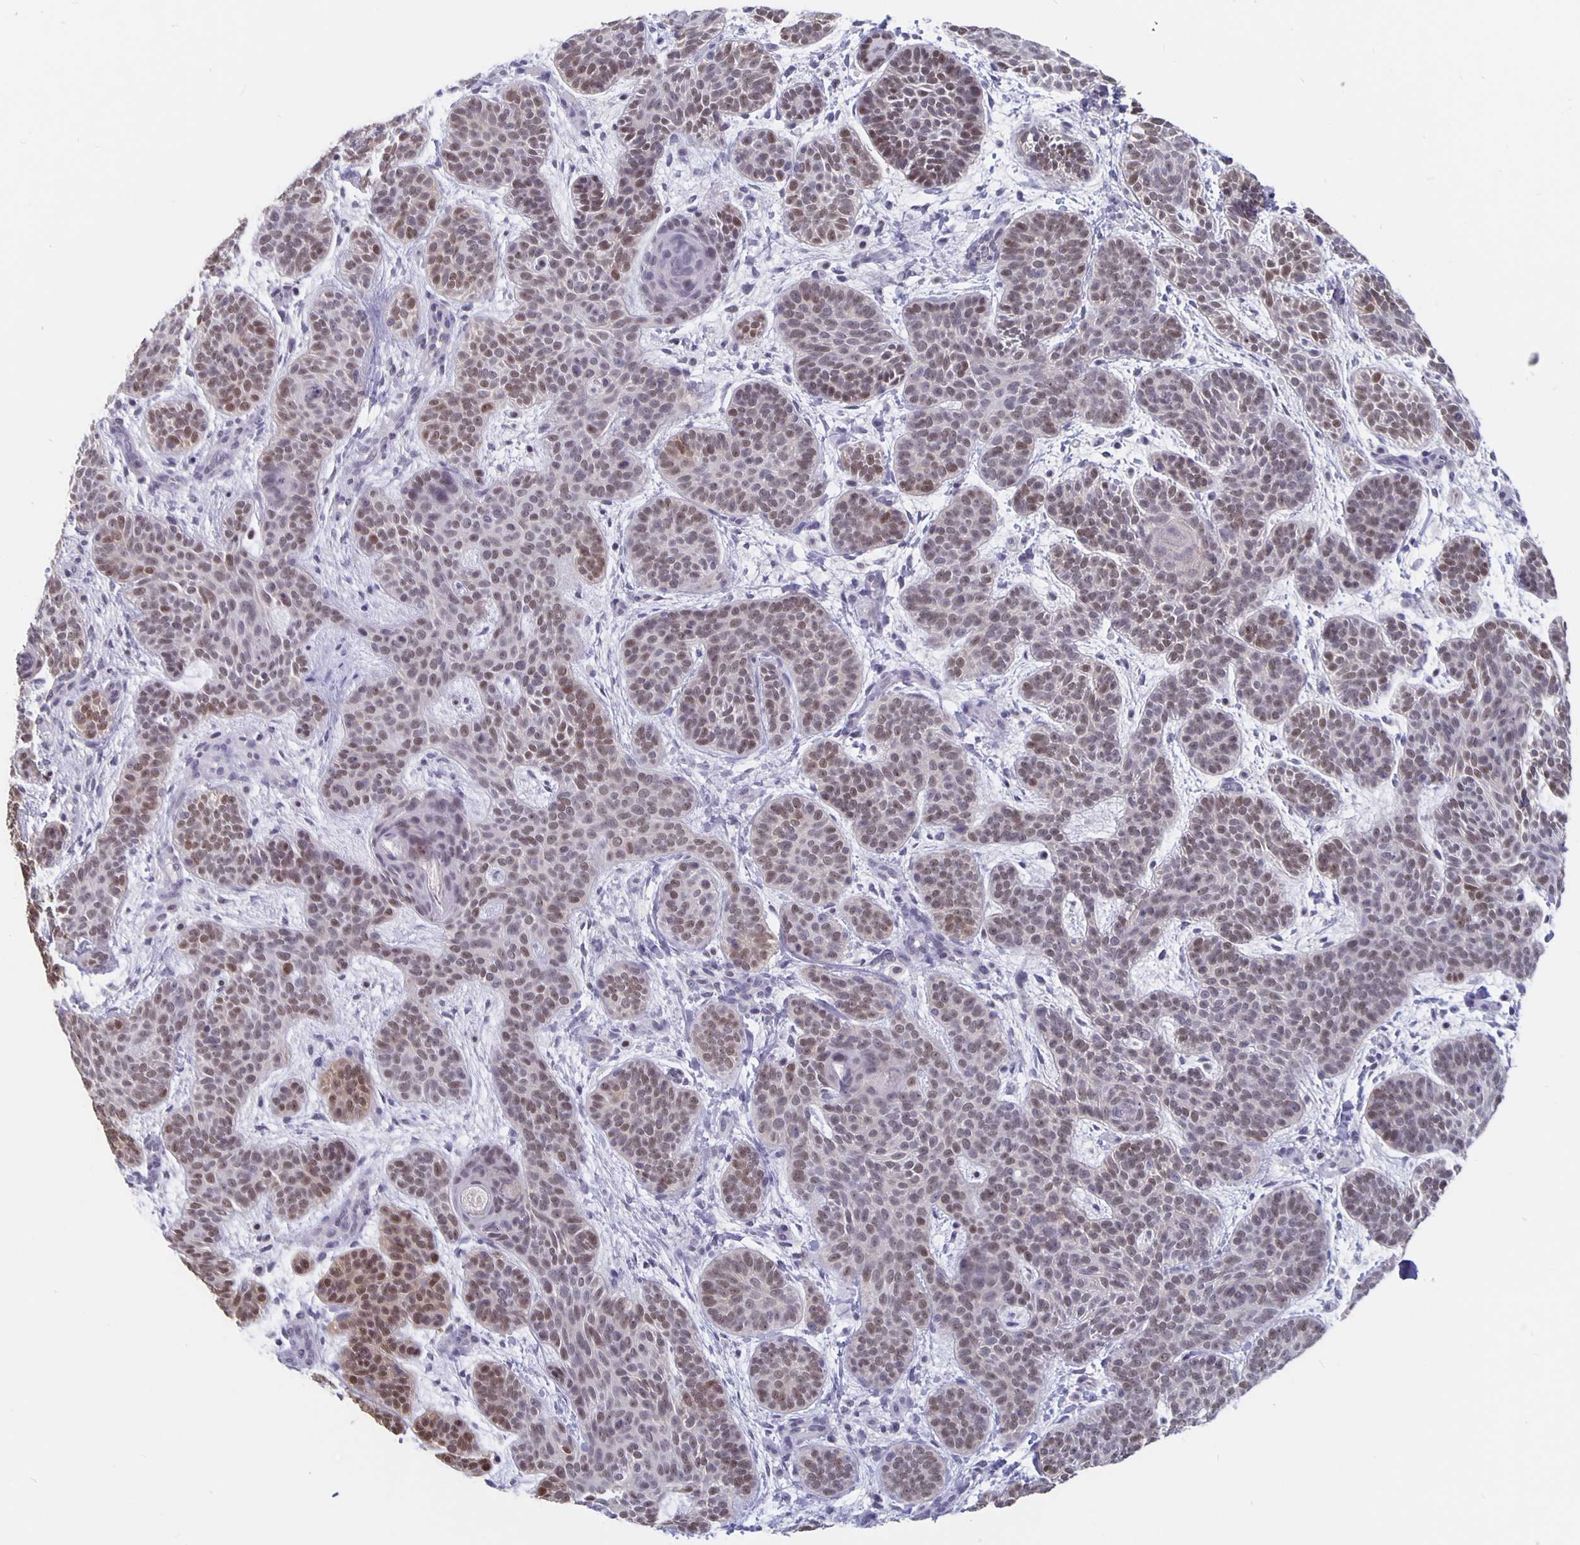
{"staining": {"intensity": "moderate", "quantity": "25%-75%", "location": "nuclear"}, "tissue": "skin cancer", "cell_type": "Tumor cells", "image_type": "cancer", "snomed": [{"axis": "morphology", "description": "Basal cell carcinoma"}, {"axis": "topography", "description": "Skin"}], "caption": "DAB immunohistochemical staining of human skin cancer (basal cell carcinoma) demonstrates moderate nuclear protein positivity in approximately 25%-75% of tumor cells. The staining was performed using DAB (3,3'-diaminobenzidine), with brown indicating positive protein expression. Nuclei are stained blue with hematoxylin.", "gene": "ZNF691", "patient": {"sex": "female", "age": 82}}